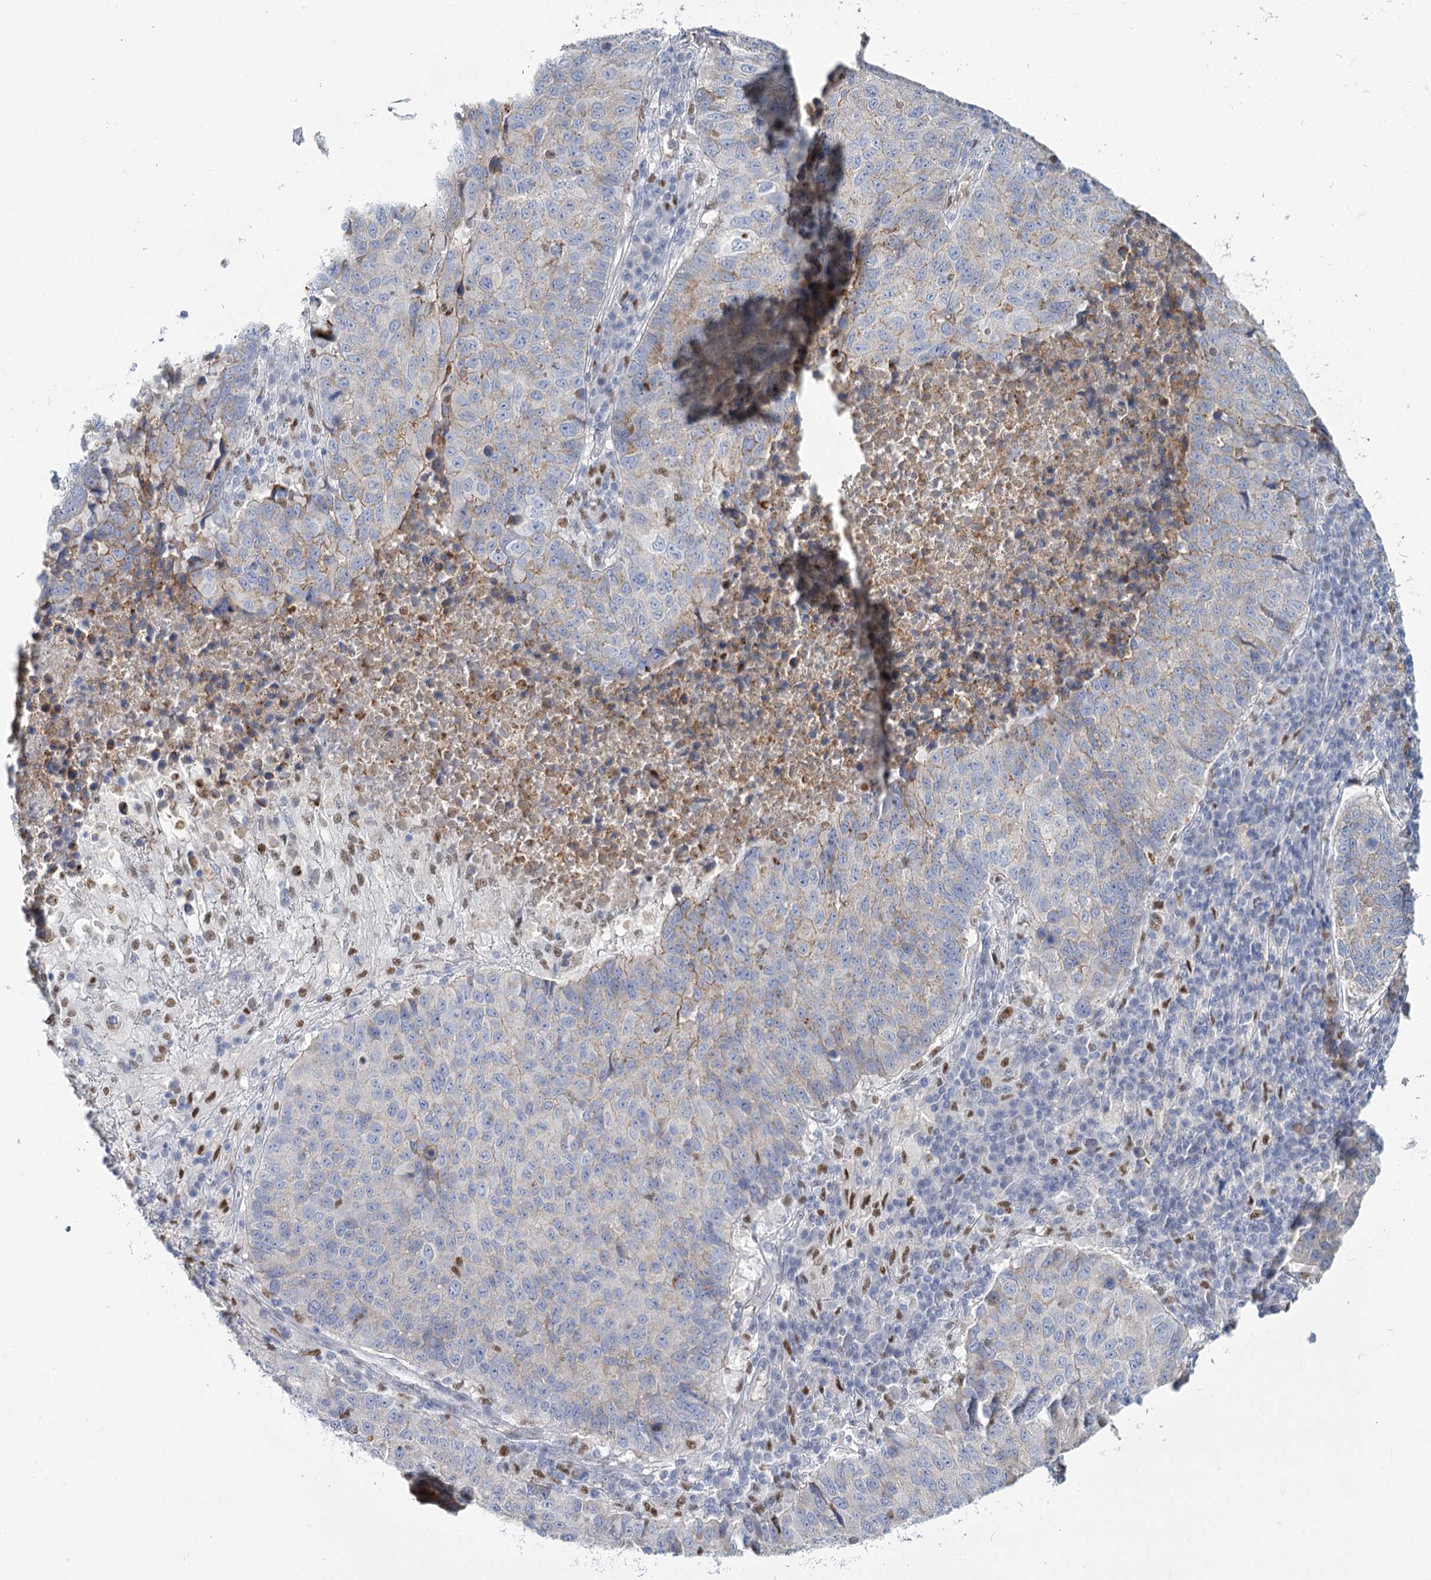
{"staining": {"intensity": "weak", "quantity": "<25%", "location": "cytoplasmic/membranous"}, "tissue": "lung cancer", "cell_type": "Tumor cells", "image_type": "cancer", "snomed": [{"axis": "morphology", "description": "Squamous cell carcinoma, NOS"}, {"axis": "topography", "description": "Lung"}], "caption": "Tumor cells are negative for protein expression in human lung cancer (squamous cell carcinoma).", "gene": "IGSF3", "patient": {"sex": "male", "age": 73}}